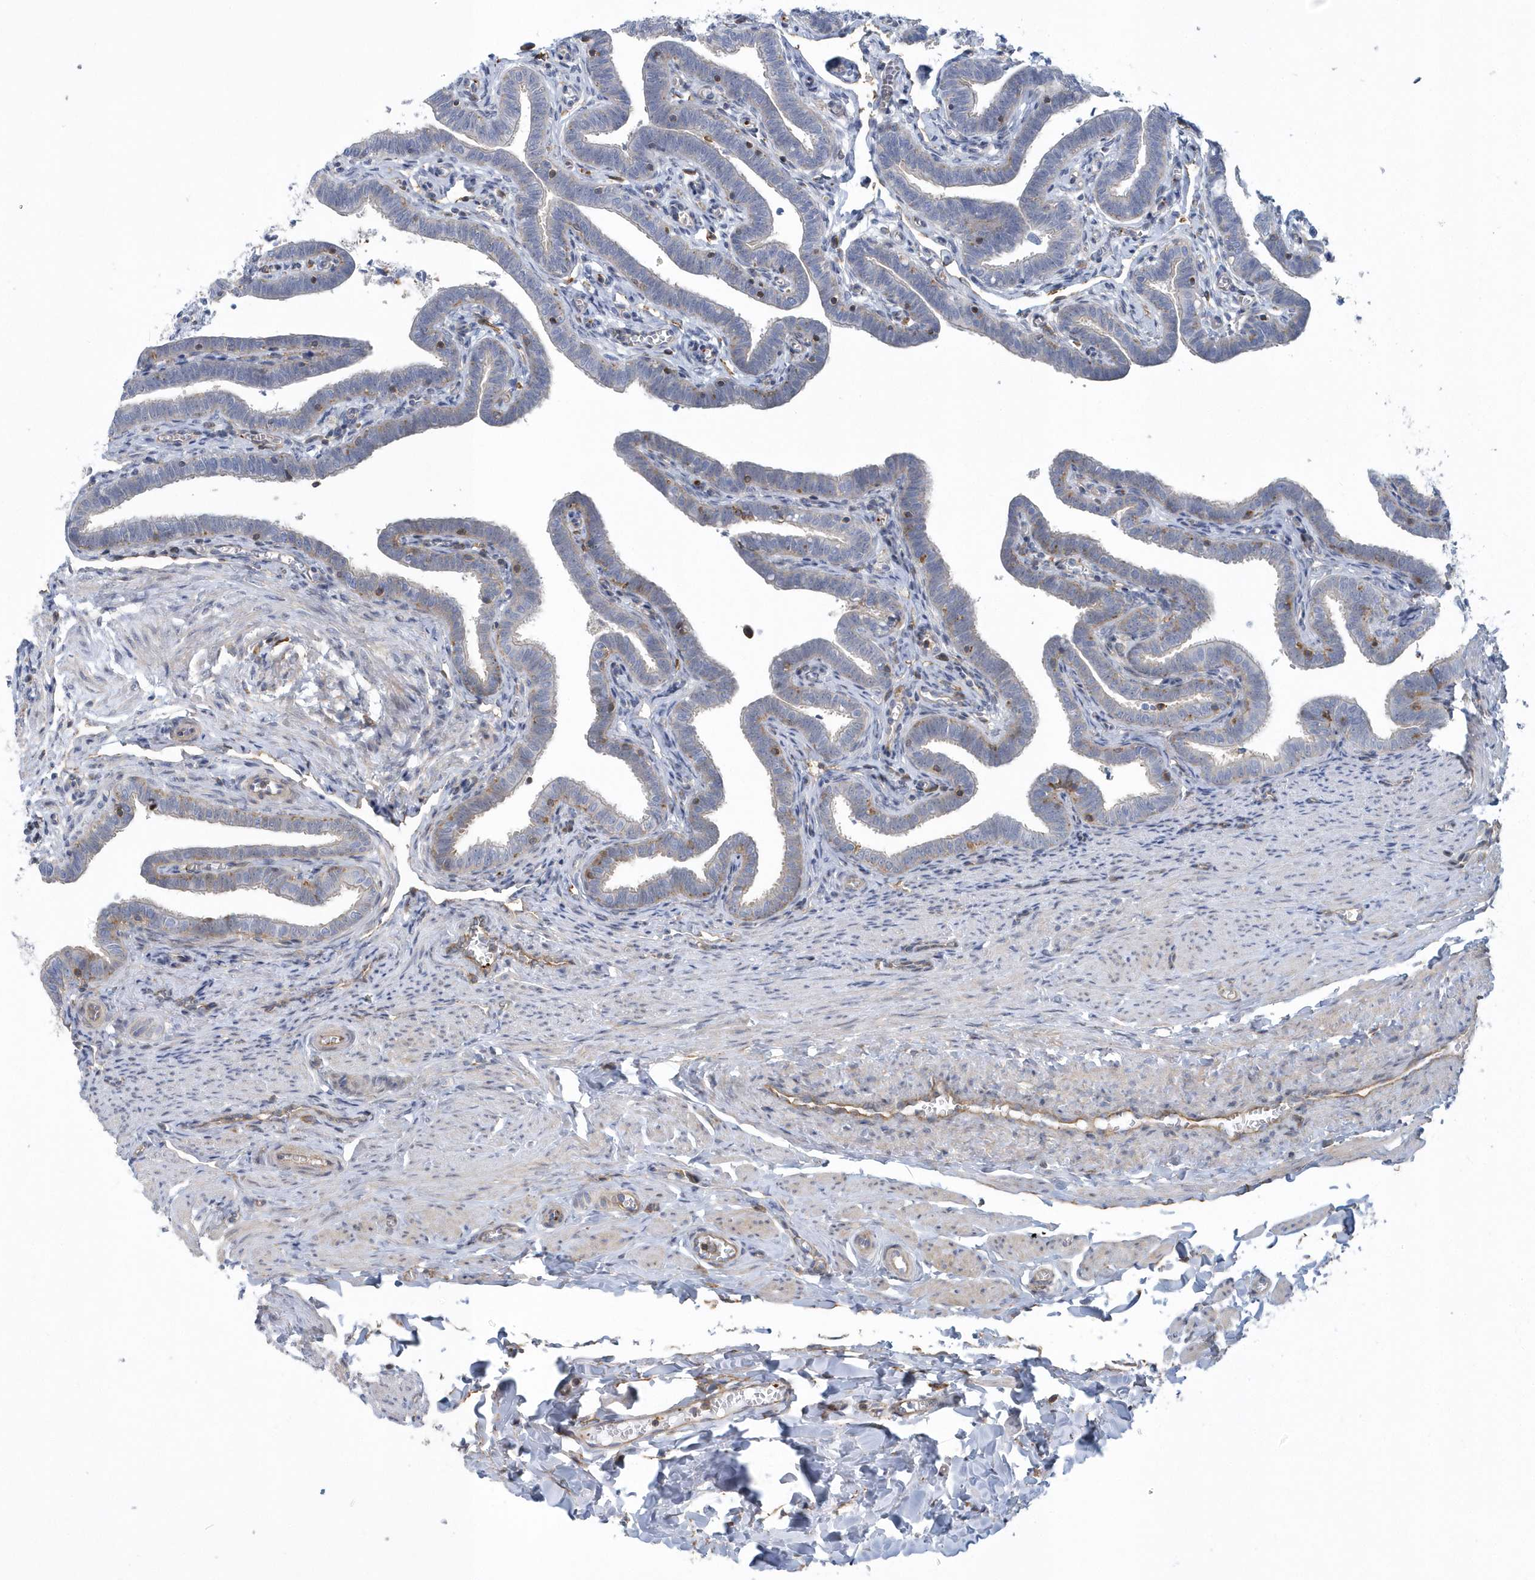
{"staining": {"intensity": "negative", "quantity": "none", "location": "none"}, "tissue": "fallopian tube", "cell_type": "Glandular cells", "image_type": "normal", "snomed": [{"axis": "morphology", "description": "Normal tissue, NOS"}, {"axis": "topography", "description": "Fallopian tube"}], "caption": "Glandular cells show no significant protein staining in unremarkable fallopian tube.", "gene": "ARAP2", "patient": {"sex": "female", "age": 36}}